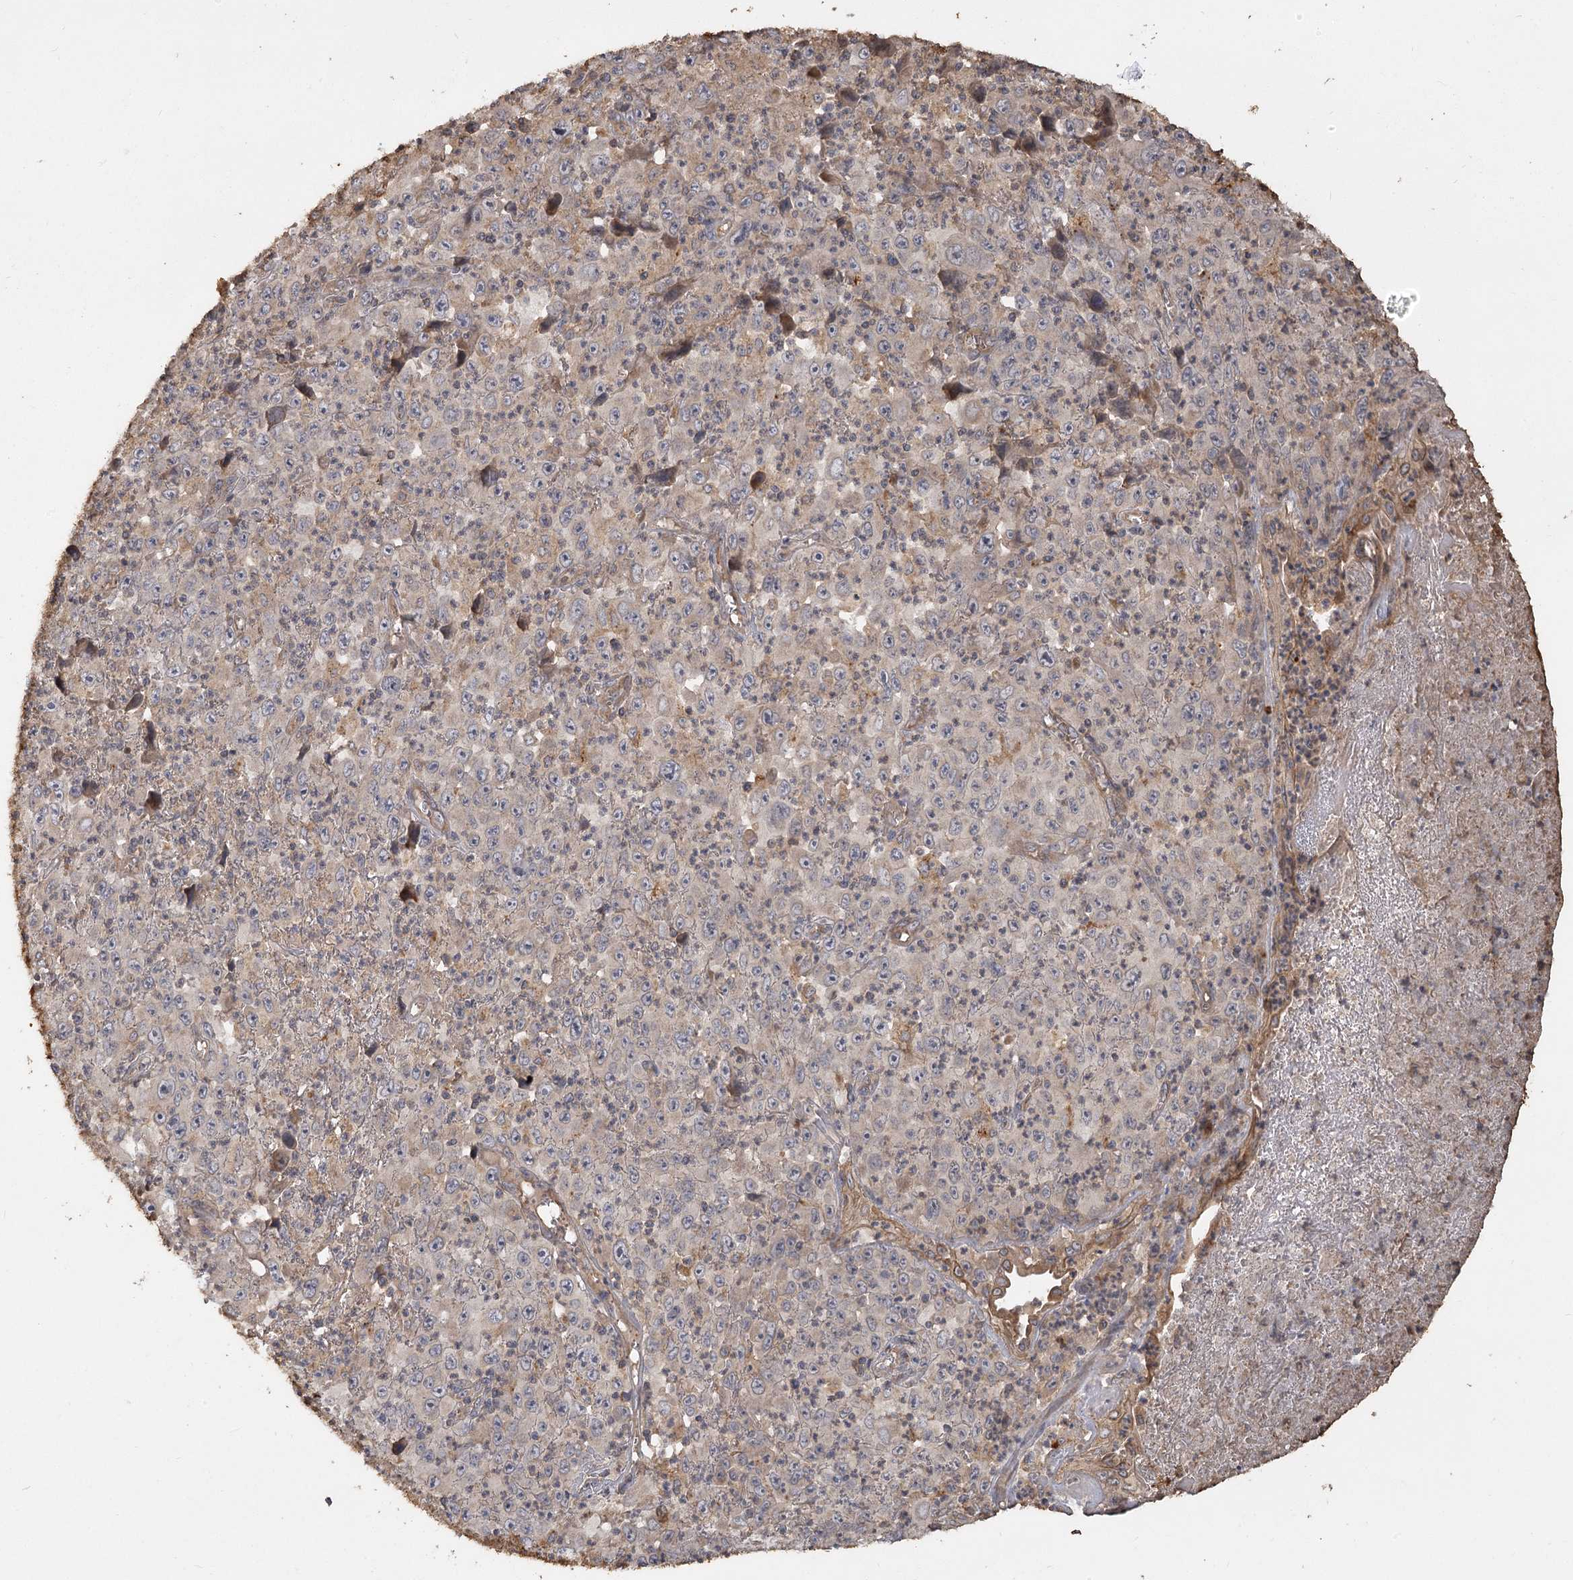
{"staining": {"intensity": "negative", "quantity": "none", "location": "none"}, "tissue": "melanoma", "cell_type": "Tumor cells", "image_type": "cancer", "snomed": [{"axis": "morphology", "description": "Malignant melanoma, Metastatic site"}, {"axis": "topography", "description": "Skin"}], "caption": "This is a image of immunohistochemistry staining of melanoma, which shows no positivity in tumor cells. (Brightfield microscopy of DAB (3,3'-diaminobenzidine) immunohistochemistry at high magnification).", "gene": "PIK3C2A", "patient": {"sex": "female", "age": 56}}